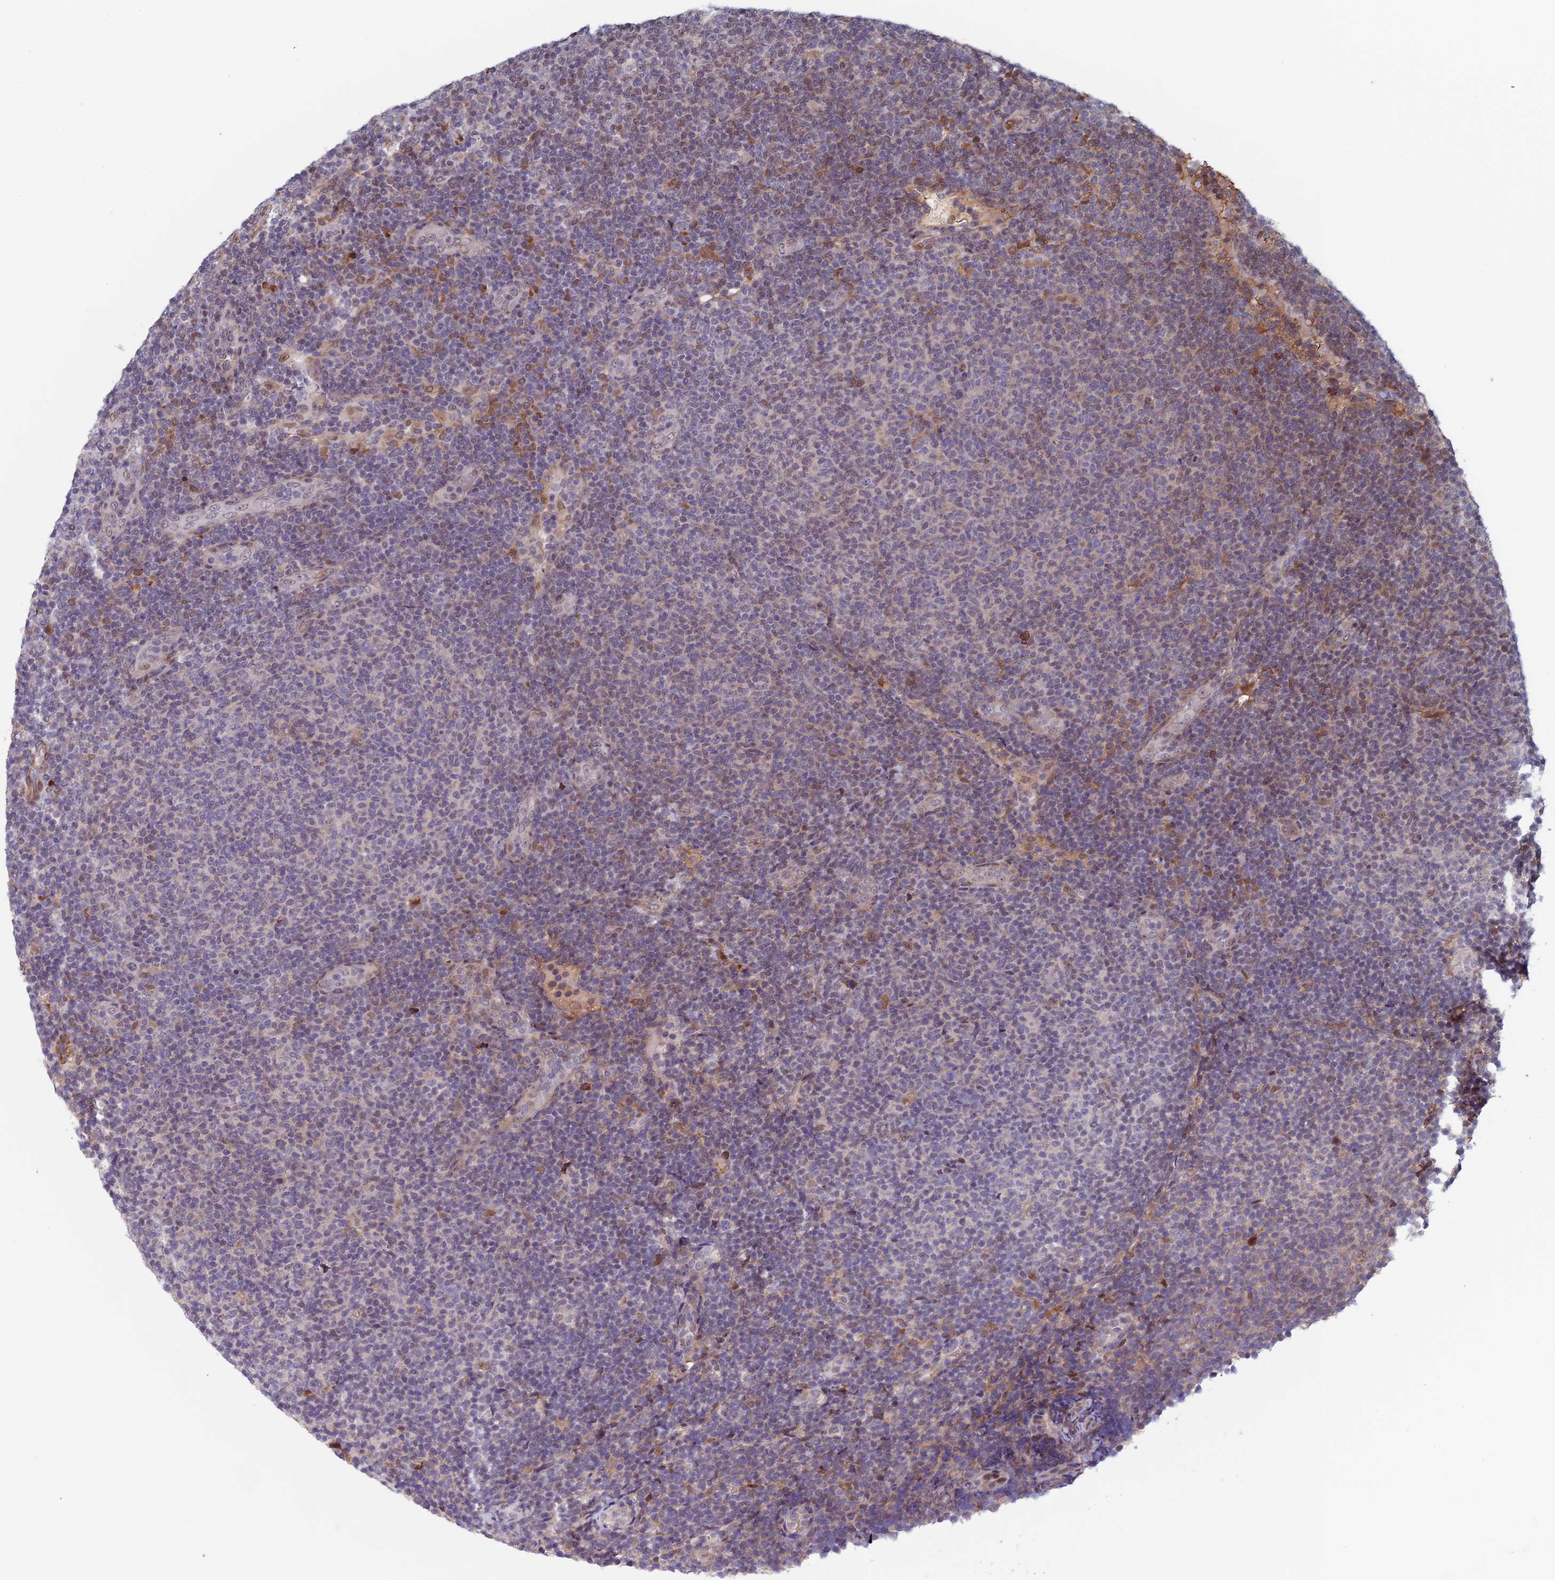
{"staining": {"intensity": "weak", "quantity": "<25%", "location": "nuclear"}, "tissue": "lymphoma", "cell_type": "Tumor cells", "image_type": "cancer", "snomed": [{"axis": "morphology", "description": "Malignant lymphoma, non-Hodgkin's type, Low grade"}, {"axis": "topography", "description": "Lymph node"}], "caption": "Tumor cells are negative for protein expression in human lymphoma.", "gene": "FADS1", "patient": {"sex": "male", "age": 66}}